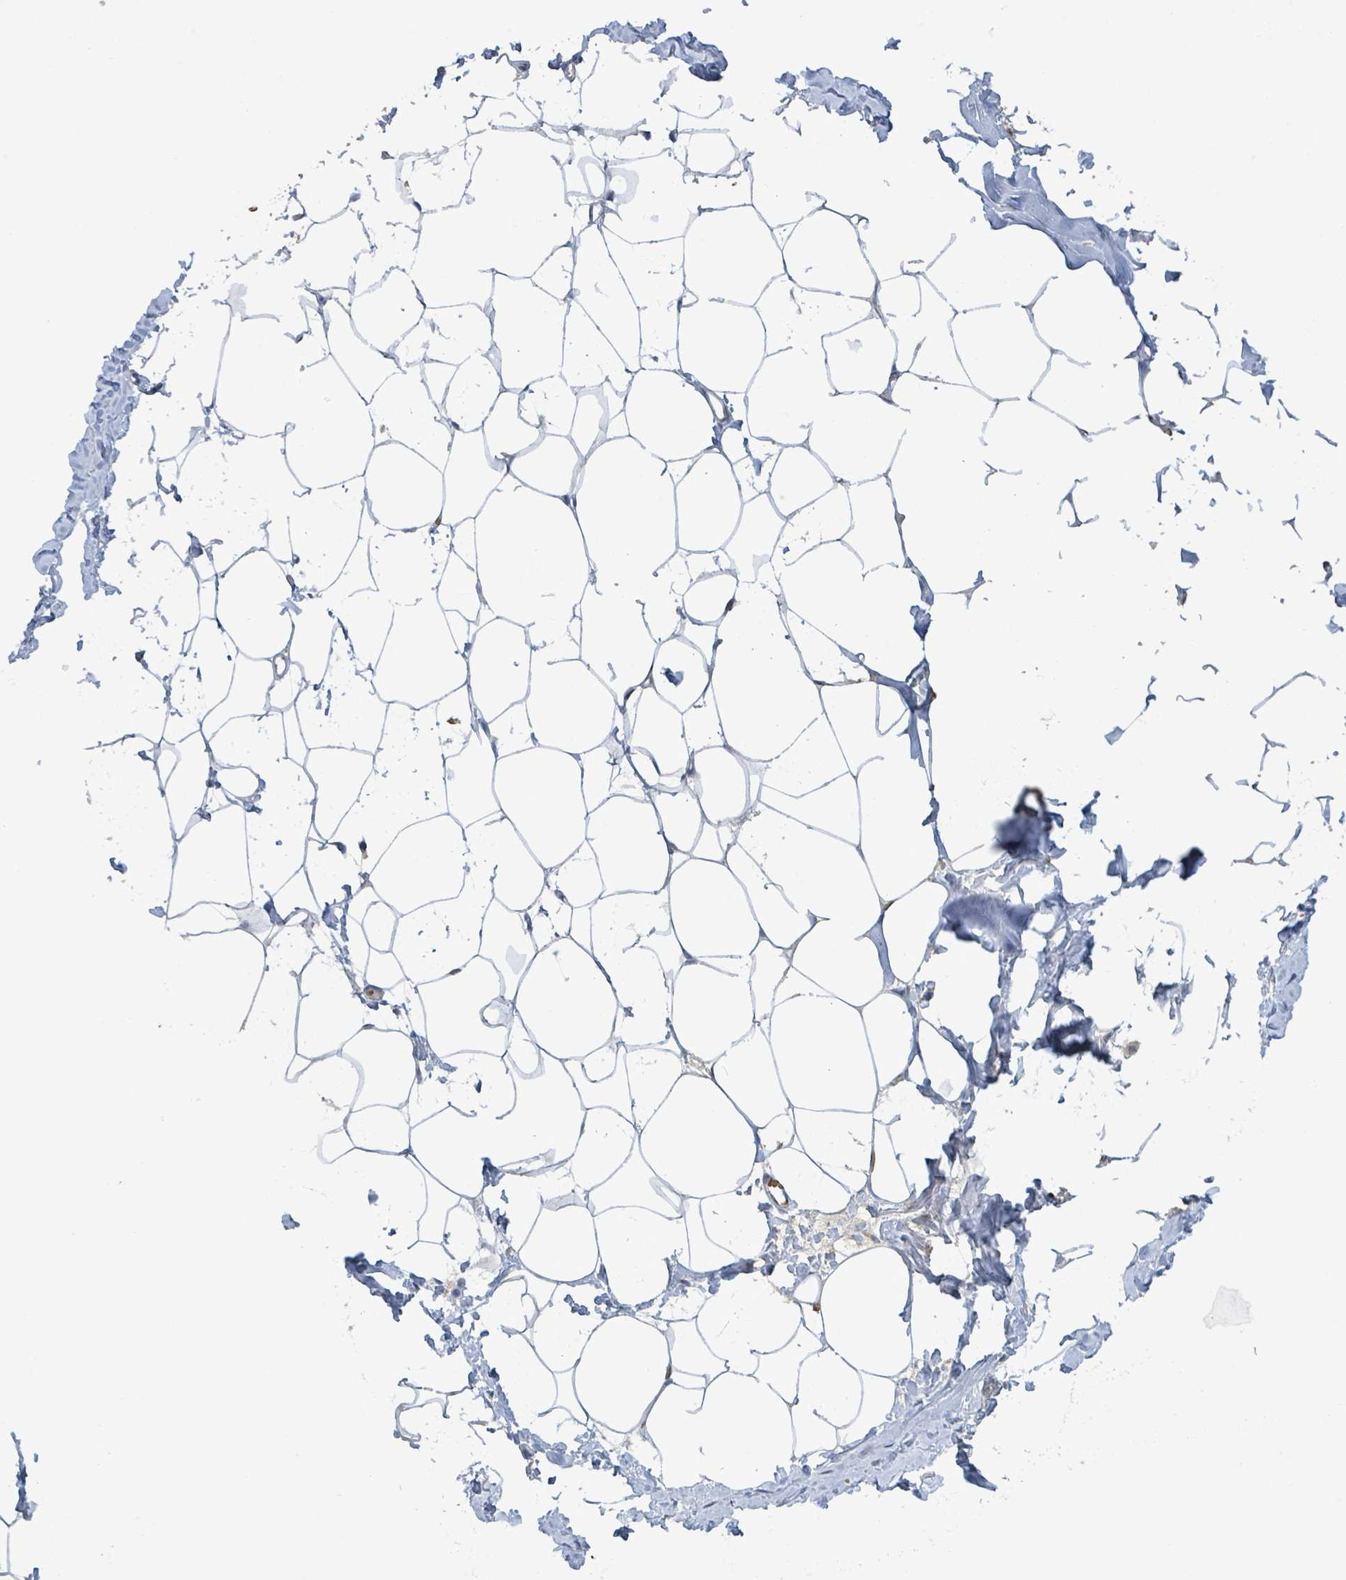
{"staining": {"intensity": "negative", "quantity": "none", "location": "none"}, "tissue": "breast", "cell_type": "Adipocytes", "image_type": "normal", "snomed": [{"axis": "morphology", "description": "Normal tissue, NOS"}, {"axis": "topography", "description": "Breast"}], "caption": "Adipocytes show no significant protein expression in benign breast.", "gene": "SEBOX", "patient": {"sex": "female", "age": 27}}